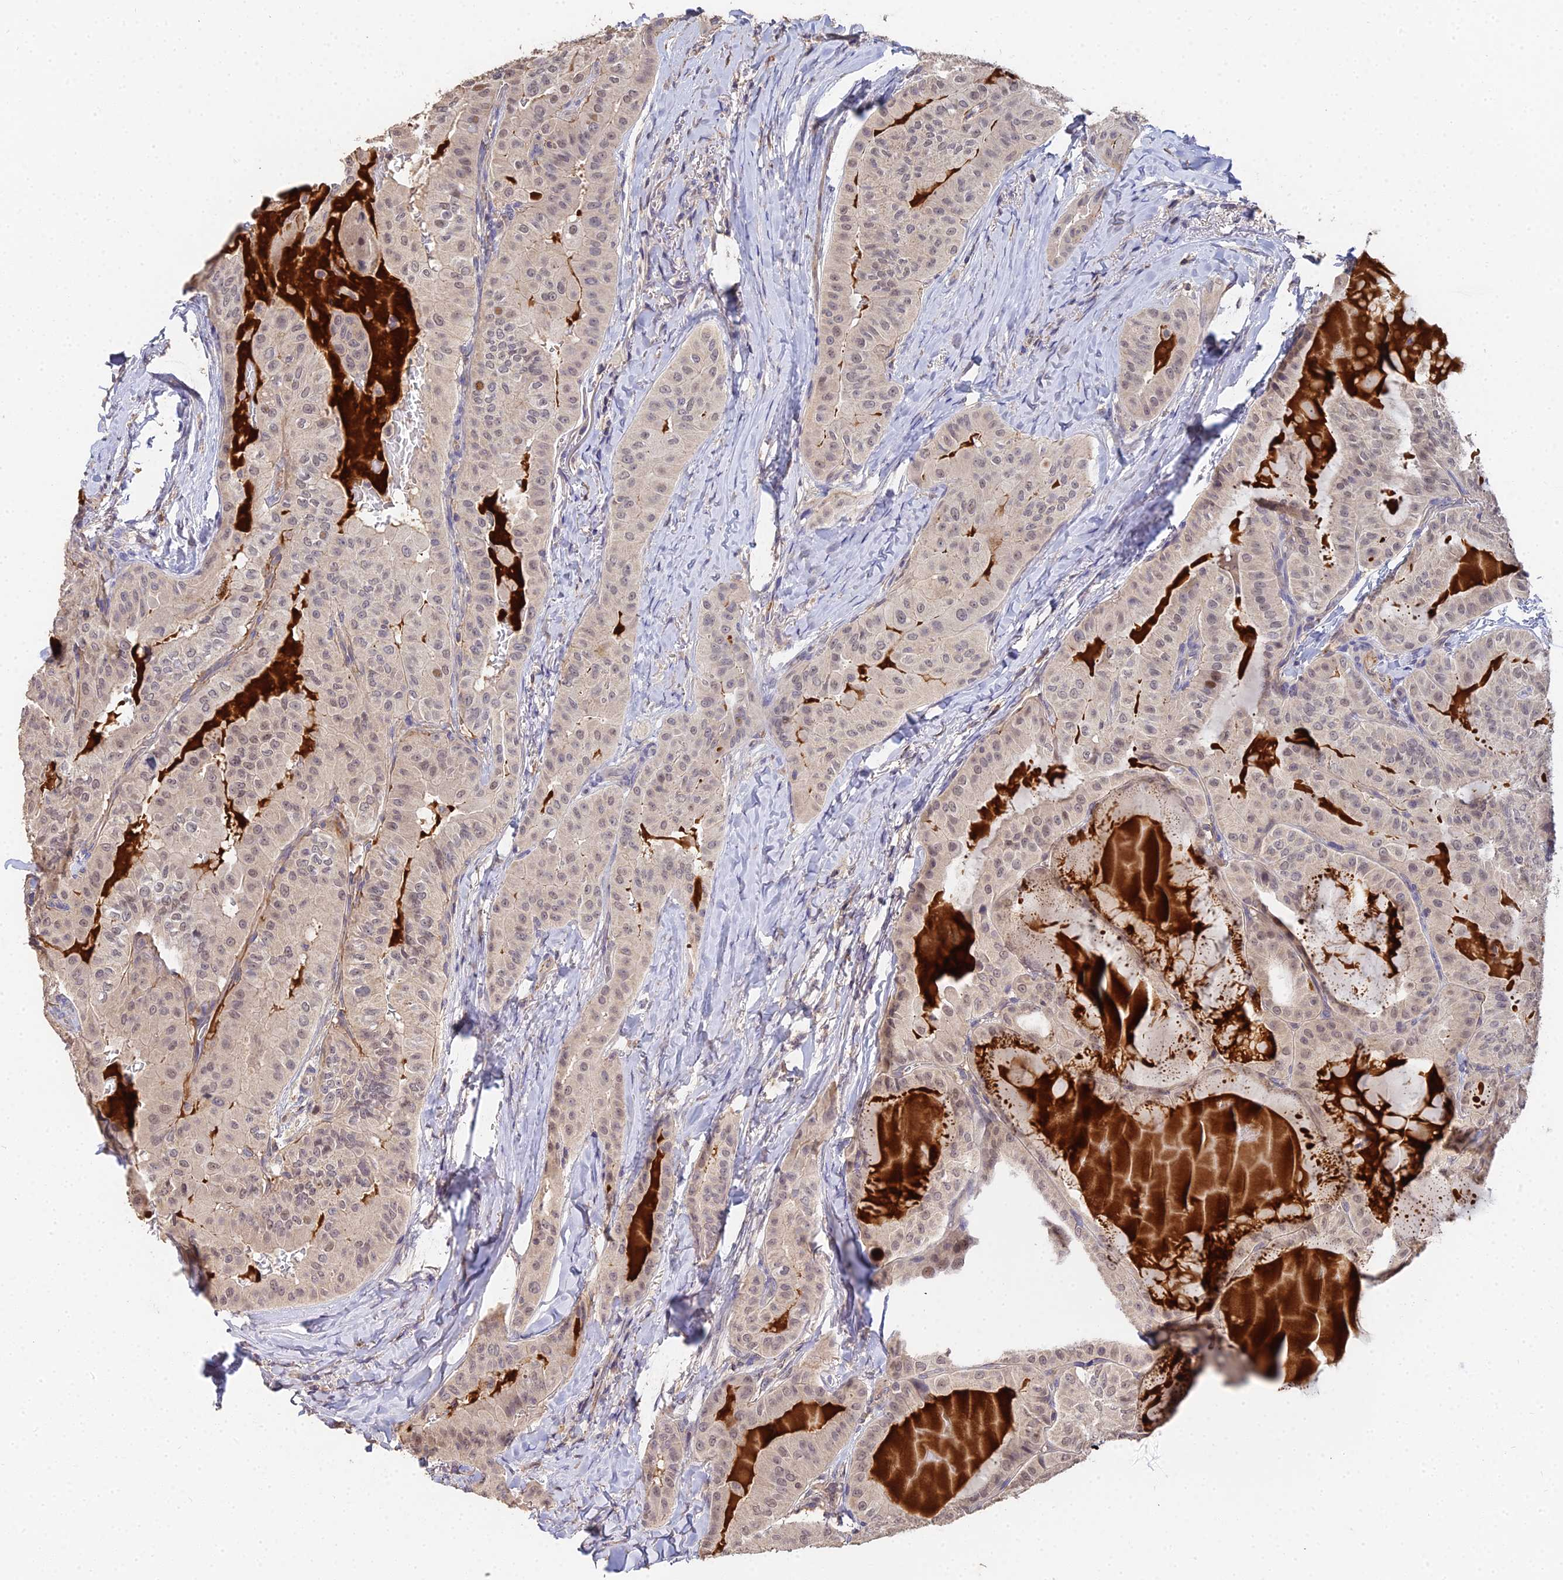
{"staining": {"intensity": "weak", "quantity": "25%-75%", "location": "nuclear"}, "tissue": "thyroid cancer", "cell_type": "Tumor cells", "image_type": "cancer", "snomed": [{"axis": "morphology", "description": "Papillary adenocarcinoma, NOS"}, {"axis": "topography", "description": "Thyroid gland"}], "caption": "Immunohistochemistry (IHC) photomicrograph of neoplastic tissue: thyroid cancer stained using immunohistochemistry displays low levels of weak protein expression localized specifically in the nuclear of tumor cells, appearing as a nuclear brown color.", "gene": "LSM5", "patient": {"sex": "female", "age": 68}}